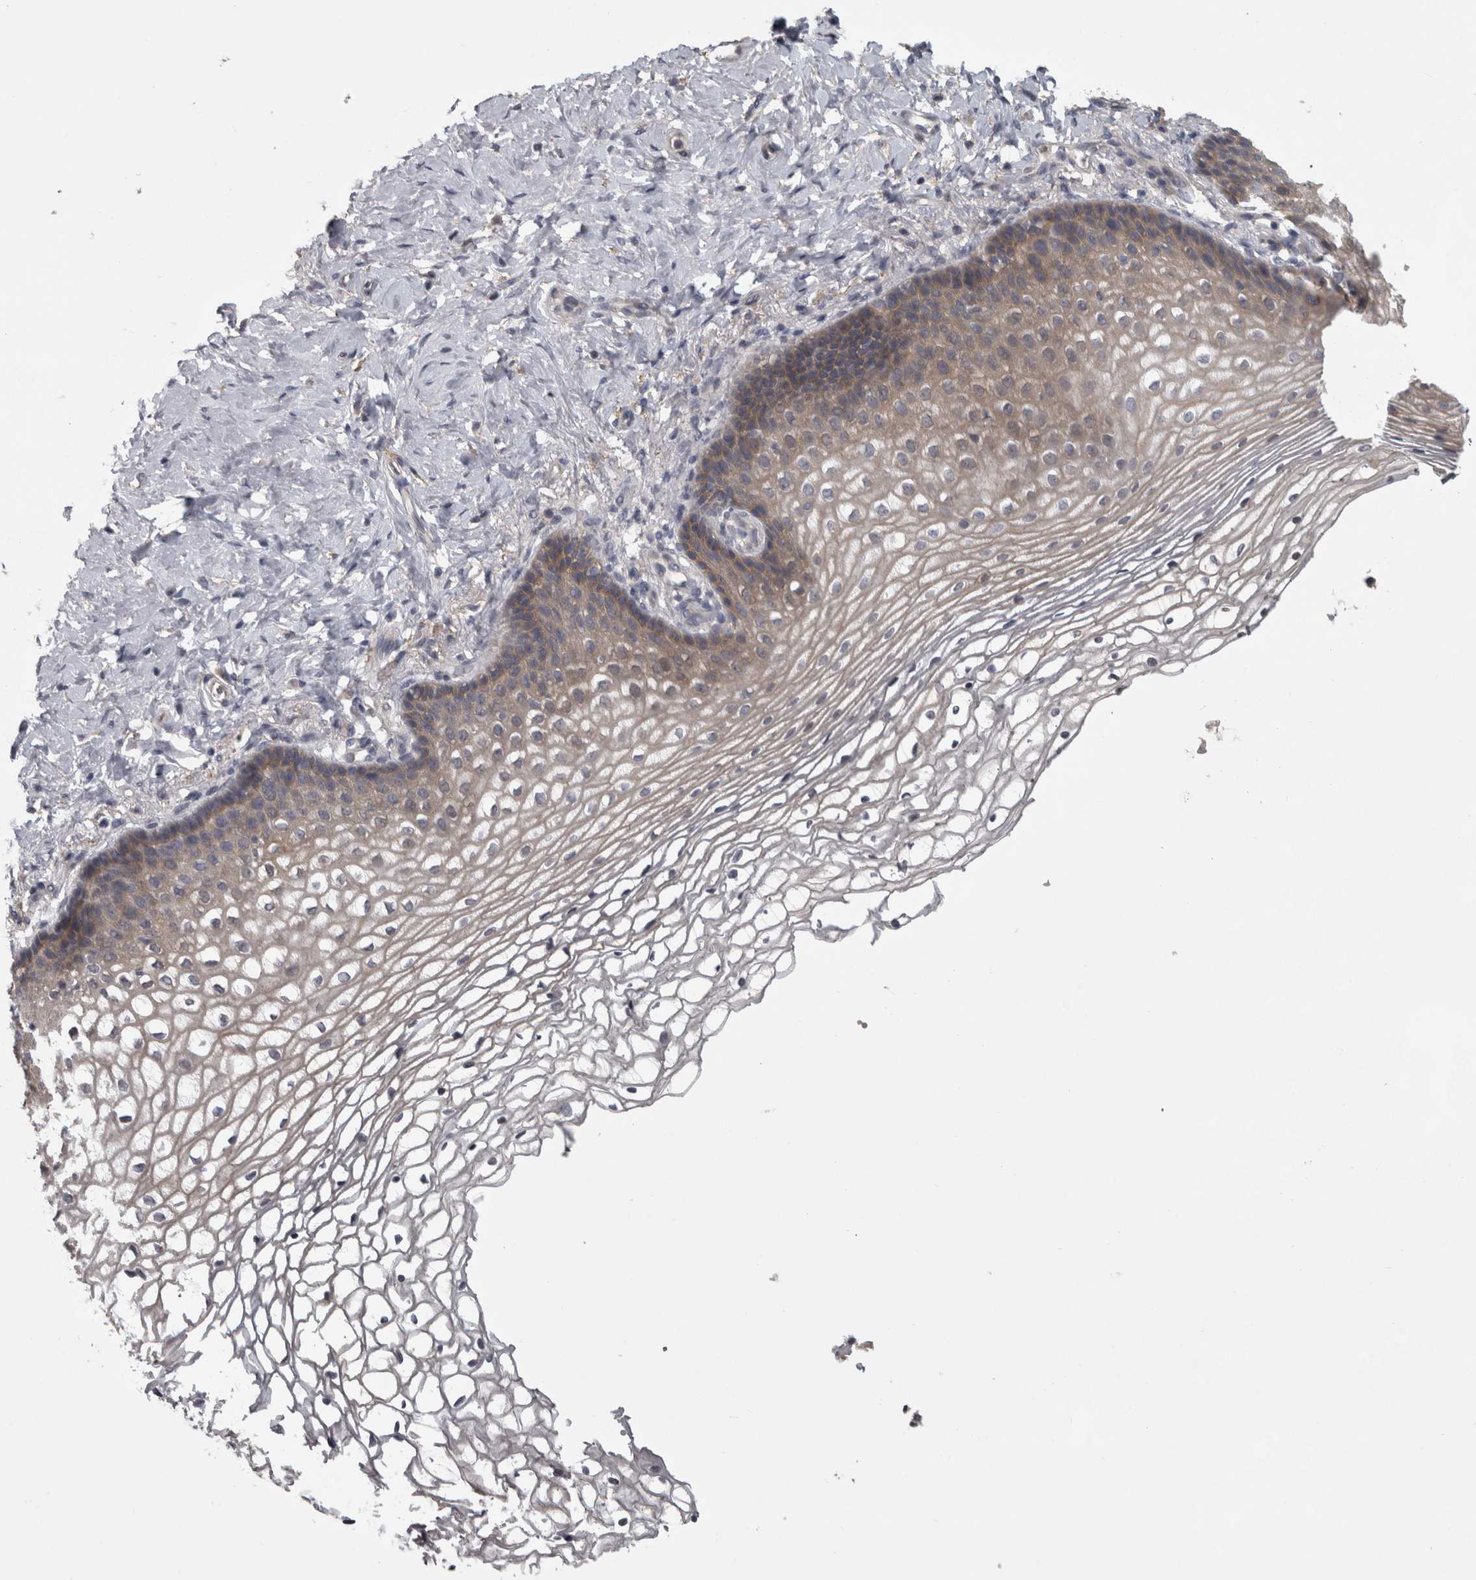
{"staining": {"intensity": "weak", "quantity": "25%-75%", "location": "cytoplasmic/membranous"}, "tissue": "vagina", "cell_type": "Squamous epithelial cells", "image_type": "normal", "snomed": [{"axis": "morphology", "description": "Normal tissue, NOS"}, {"axis": "topography", "description": "Vagina"}], "caption": "Immunohistochemistry (IHC) micrograph of normal vagina: human vagina stained using IHC demonstrates low levels of weak protein expression localized specifically in the cytoplasmic/membranous of squamous epithelial cells, appearing as a cytoplasmic/membranous brown color.", "gene": "PRKCI", "patient": {"sex": "female", "age": 60}}